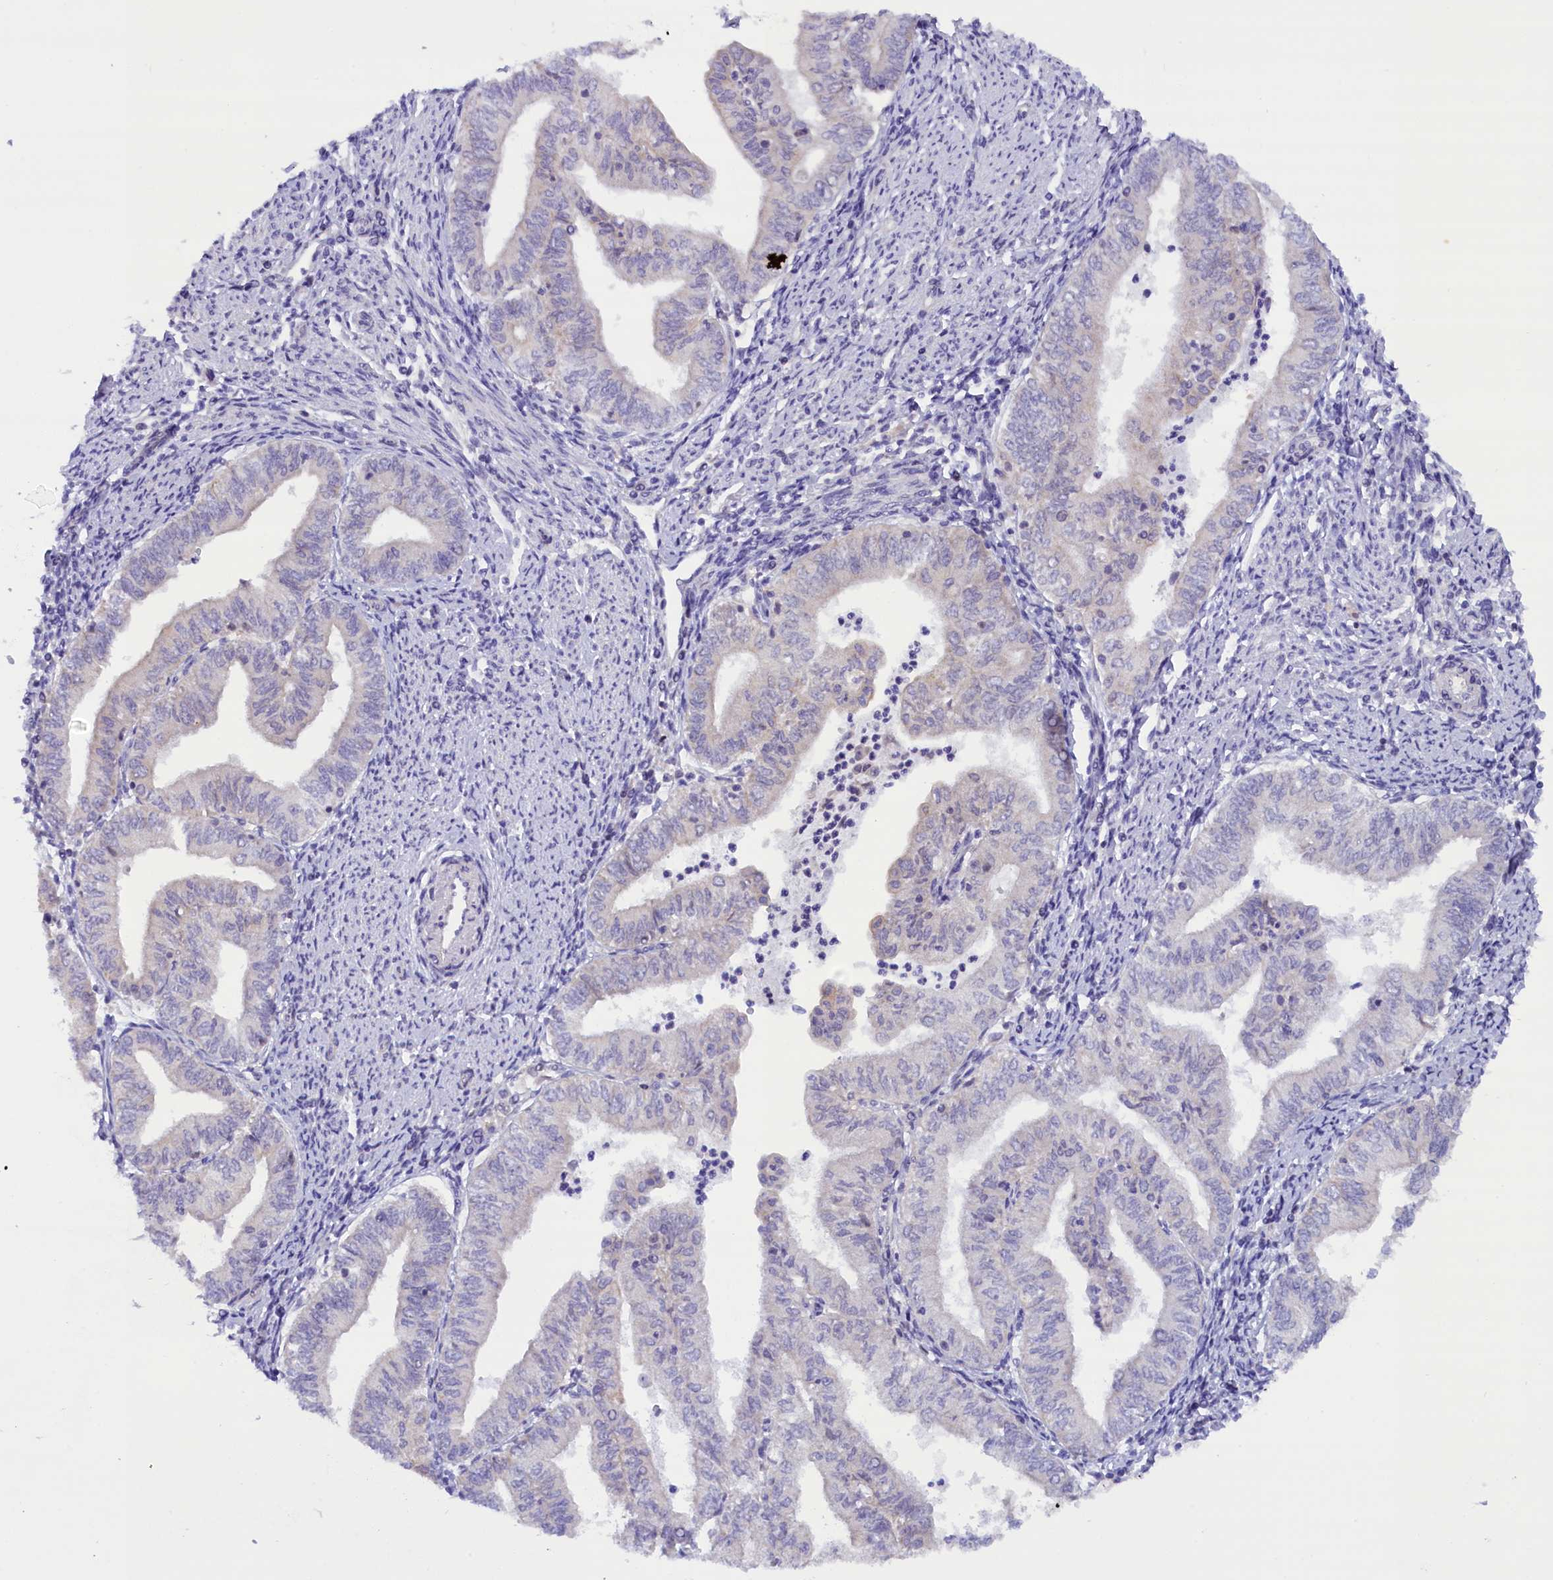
{"staining": {"intensity": "negative", "quantity": "none", "location": "none"}, "tissue": "endometrial cancer", "cell_type": "Tumor cells", "image_type": "cancer", "snomed": [{"axis": "morphology", "description": "Adenocarcinoma, NOS"}, {"axis": "topography", "description": "Endometrium"}], "caption": "DAB immunohistochemical staining of human endometrial adenocarcinoma reveals no significant staining in tumor cells. (Immunohistochemistry, brightfield microscopy, high magnification).", "gene": "TBCB", "patient": {"sex": "female", "age": 66}}